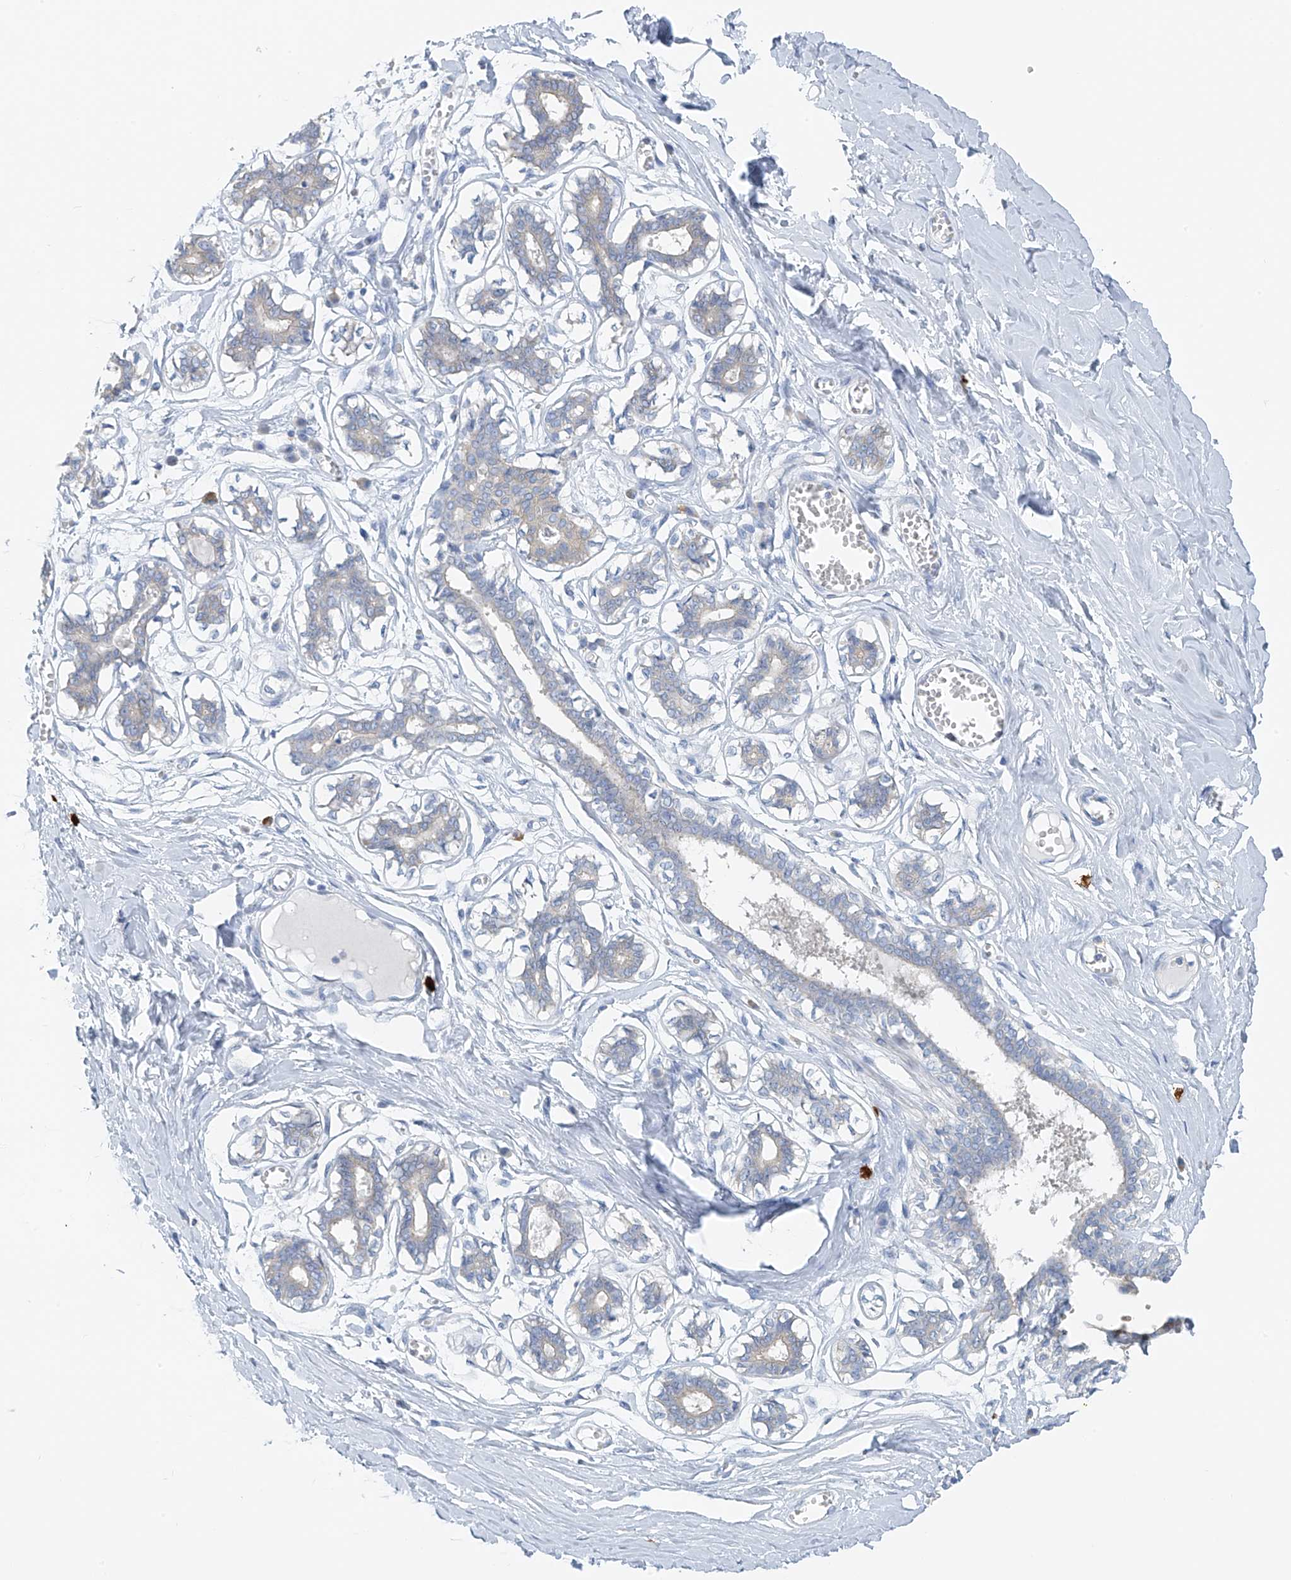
{"staining": {"intensity": "negative", "quantity": "none", "location": "none"}, "tissue": "breast", "cell_type": "Adipocytes", "image_type": "normal", "snomed": [{"axis": "morphology", "description": "Normal tissue, NOS"}, {"axis": "topography", "description": "Breast"}], "caption": "Immunohistochemical staining of unremarkable human breast reveals no significant positivity in adipocytes.", "gene": "POMGNT2", "patient": {"sex": "female", "age": 27}}